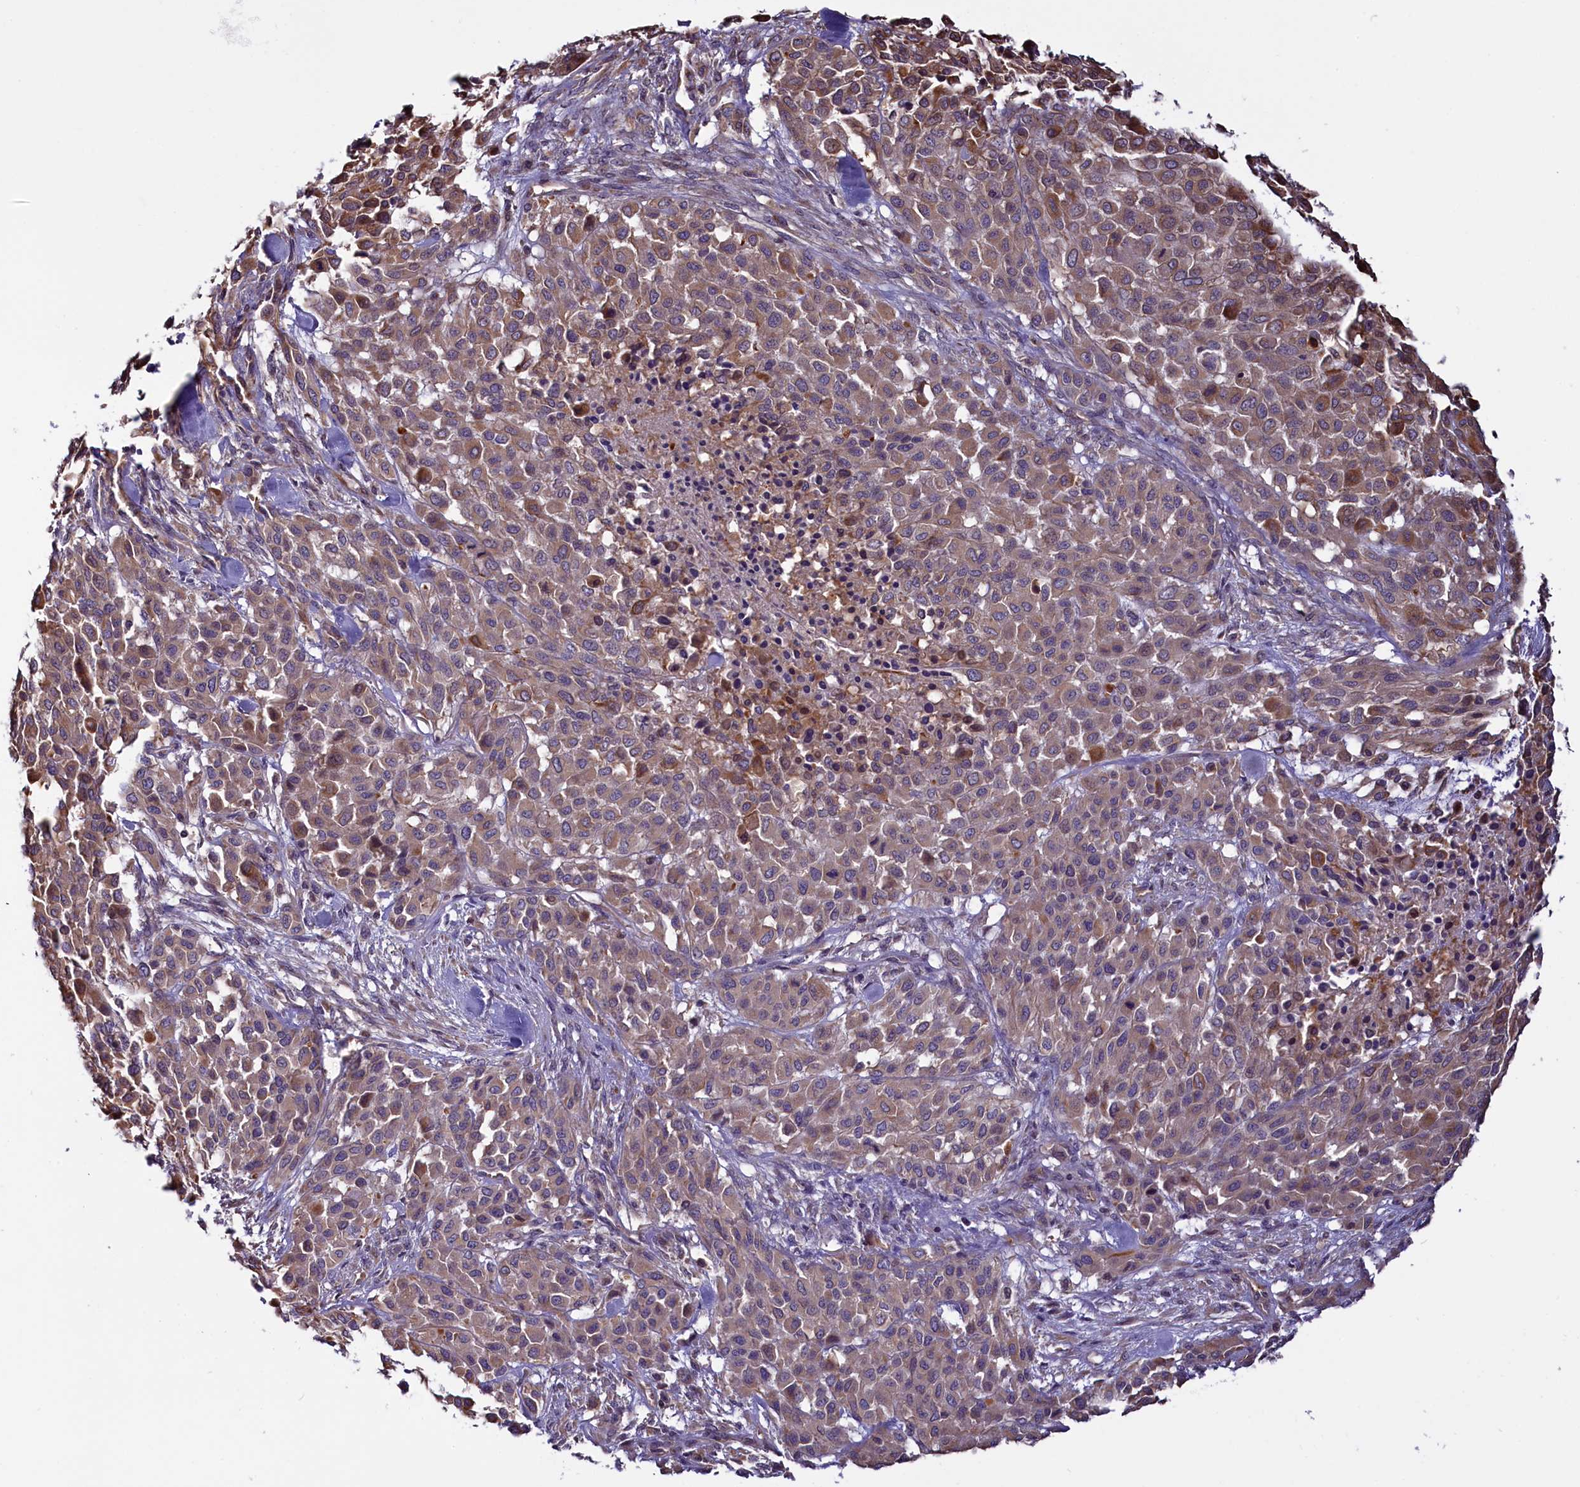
{"staining": {"intensity": "moderate", "quantity": "25%-75%", "location": "cytoplasmic/membranous"}, "tissue": "melanoma", "cell_type": "Tumor cells", "image_type": "cancer", "snomed": [{"axis": "morphology", "description": "Malignant melanoma, Metastatic site"}, {"axis": "topography", "description": "Skin"}], "caption": "DAB (3,3'-diaminobenzidine) immunohistochemical staining of malignant melanoma (metastatic site) exhibits moderate cytoplasmic/membranous protein positivity in about 25%-75% of tumor cells.", "gene": "PDILT", "patient": {"sex": "female", "age": 81}}